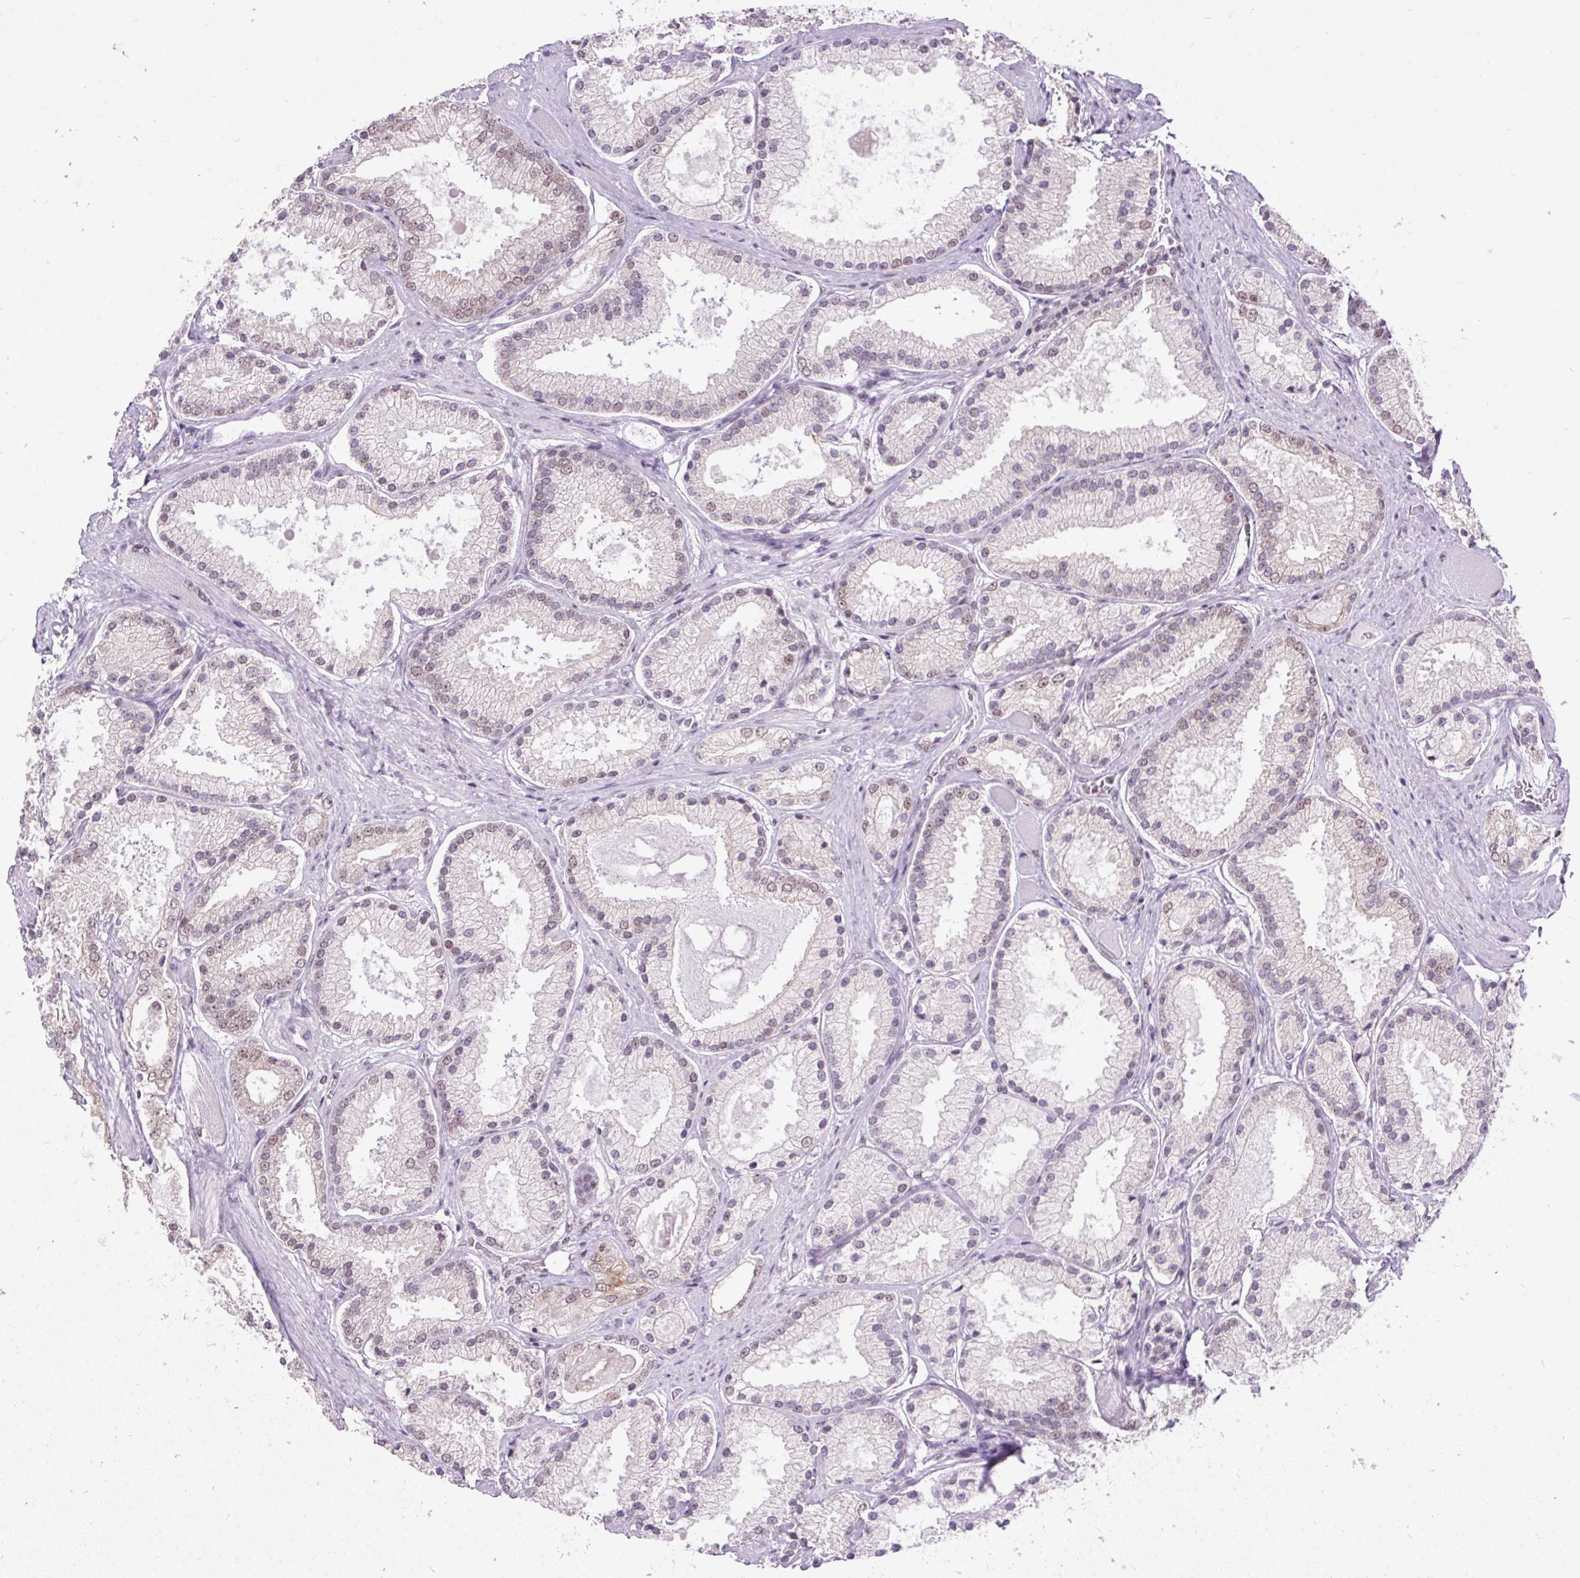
{"staining": {"intensity": "moderate", "quantity": "25%-75%", "location": "nuclear"}, "tissue": "prostate cancer", "cell_type": "Tumor cells", "image_type": "cancer", "snomed": [{"axis": "morphology", "description": "Adenocarcinoma, High grade"}, {"axis": "topography", "description": "Prostate"}], "caption": "This is a photomicrograph of IHC staining of prostate cancer (high-grade adenocarcinoma), which shows moderate positivity in the nuclear of tumor cells.", "gene": "ZNF672", "patient": {"sex": "male", "age": 68}}